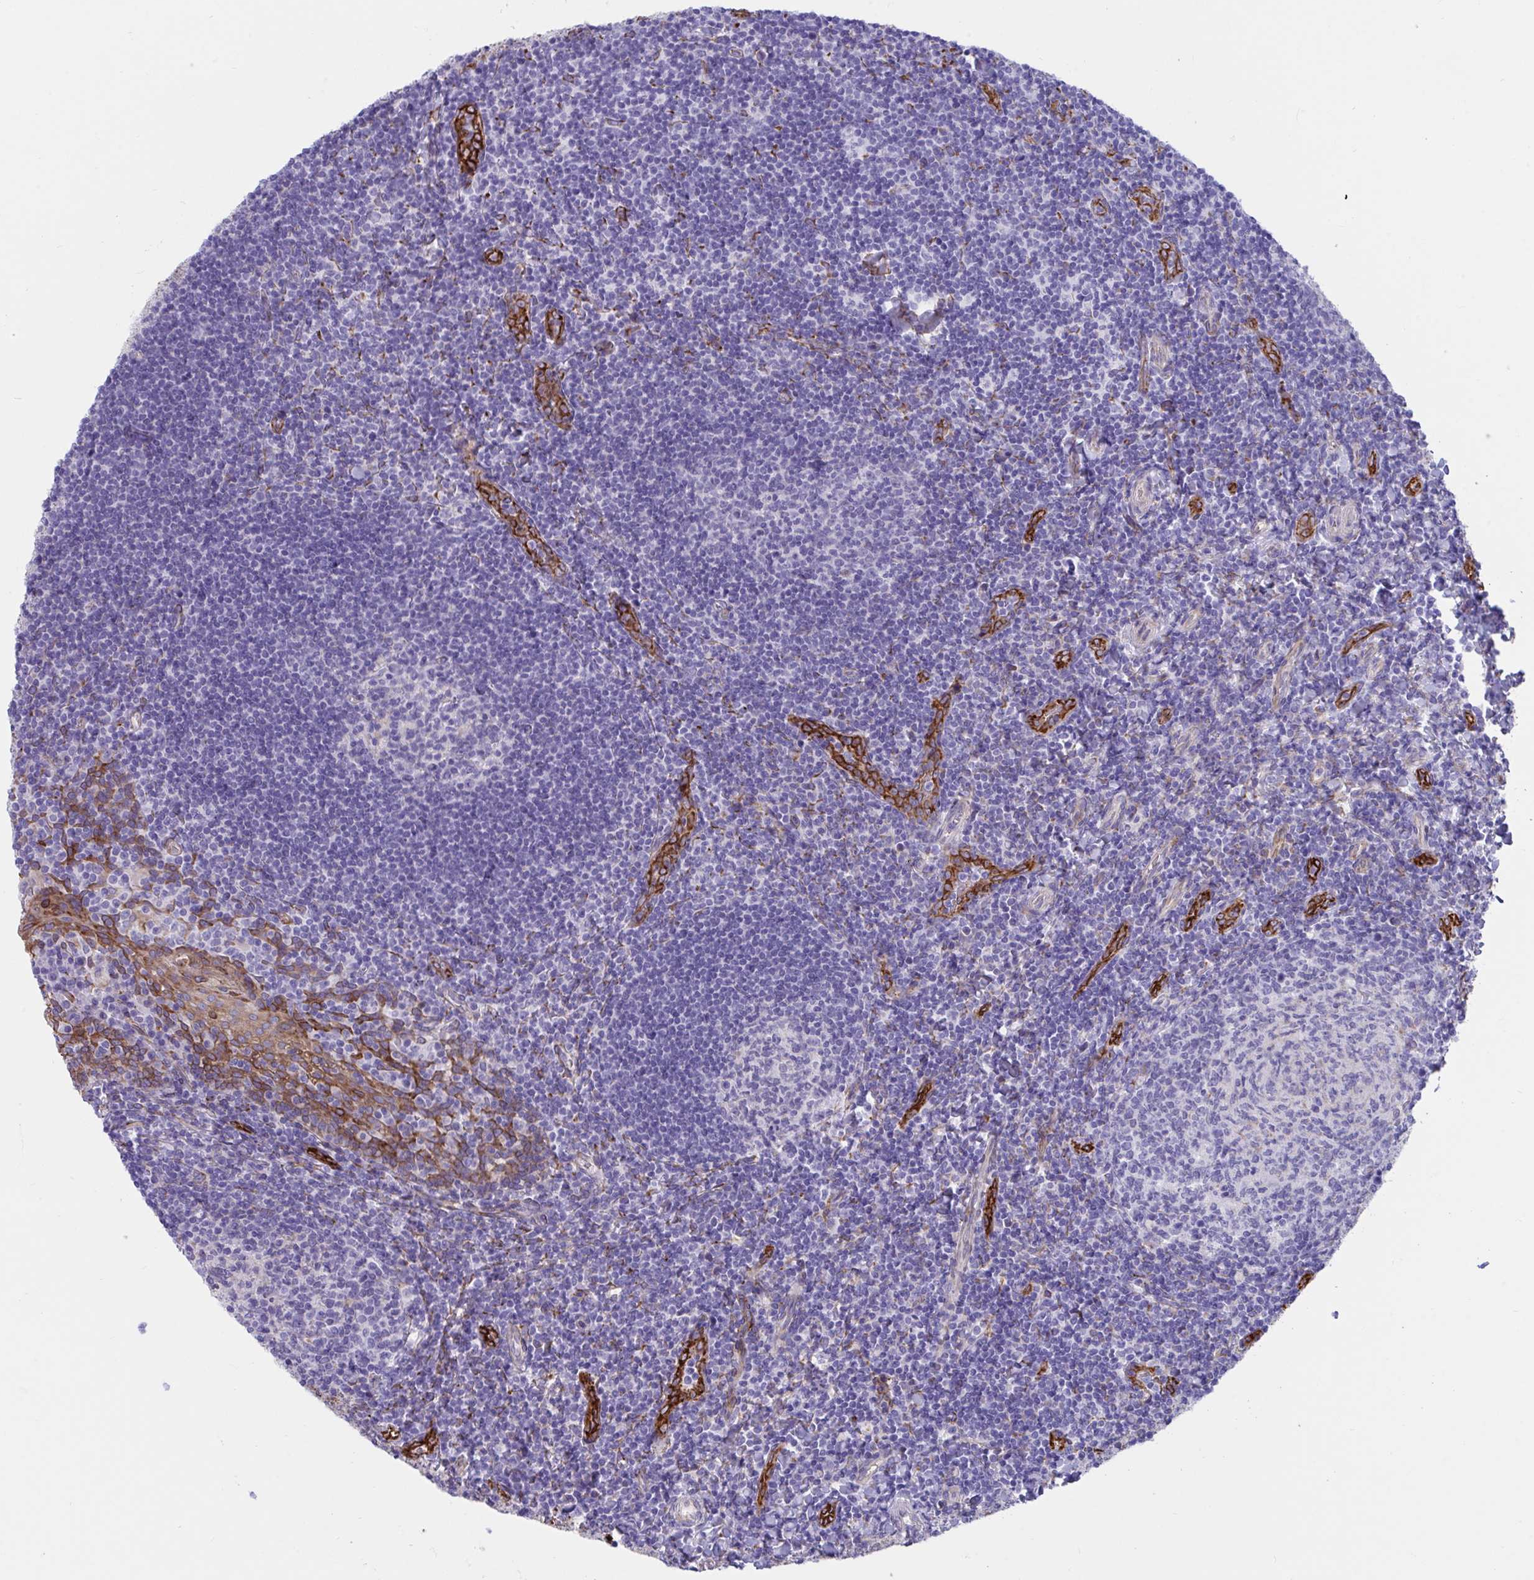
{"staining": {"intensity": "negative", "quantity": "none", "location": "none"}, "tissue": "tonsil", "cell_type": "Germinal center cells", "image_type": "normal", "snomed": [{"axis": "morphology", "description": "Normal tissue, NOS"}, {"axis": "topography", "description": "Tonsil"}], "caption": "There is no significant expression in germinal center cells of tonsil. (DAB (3,3'-diaminobenzidine) immunohistochemistry (IHC) visualized using brightfield microscopy, high magnification).", "gene": "ASPH", "patient": {"sex": "female", "age": 10}}